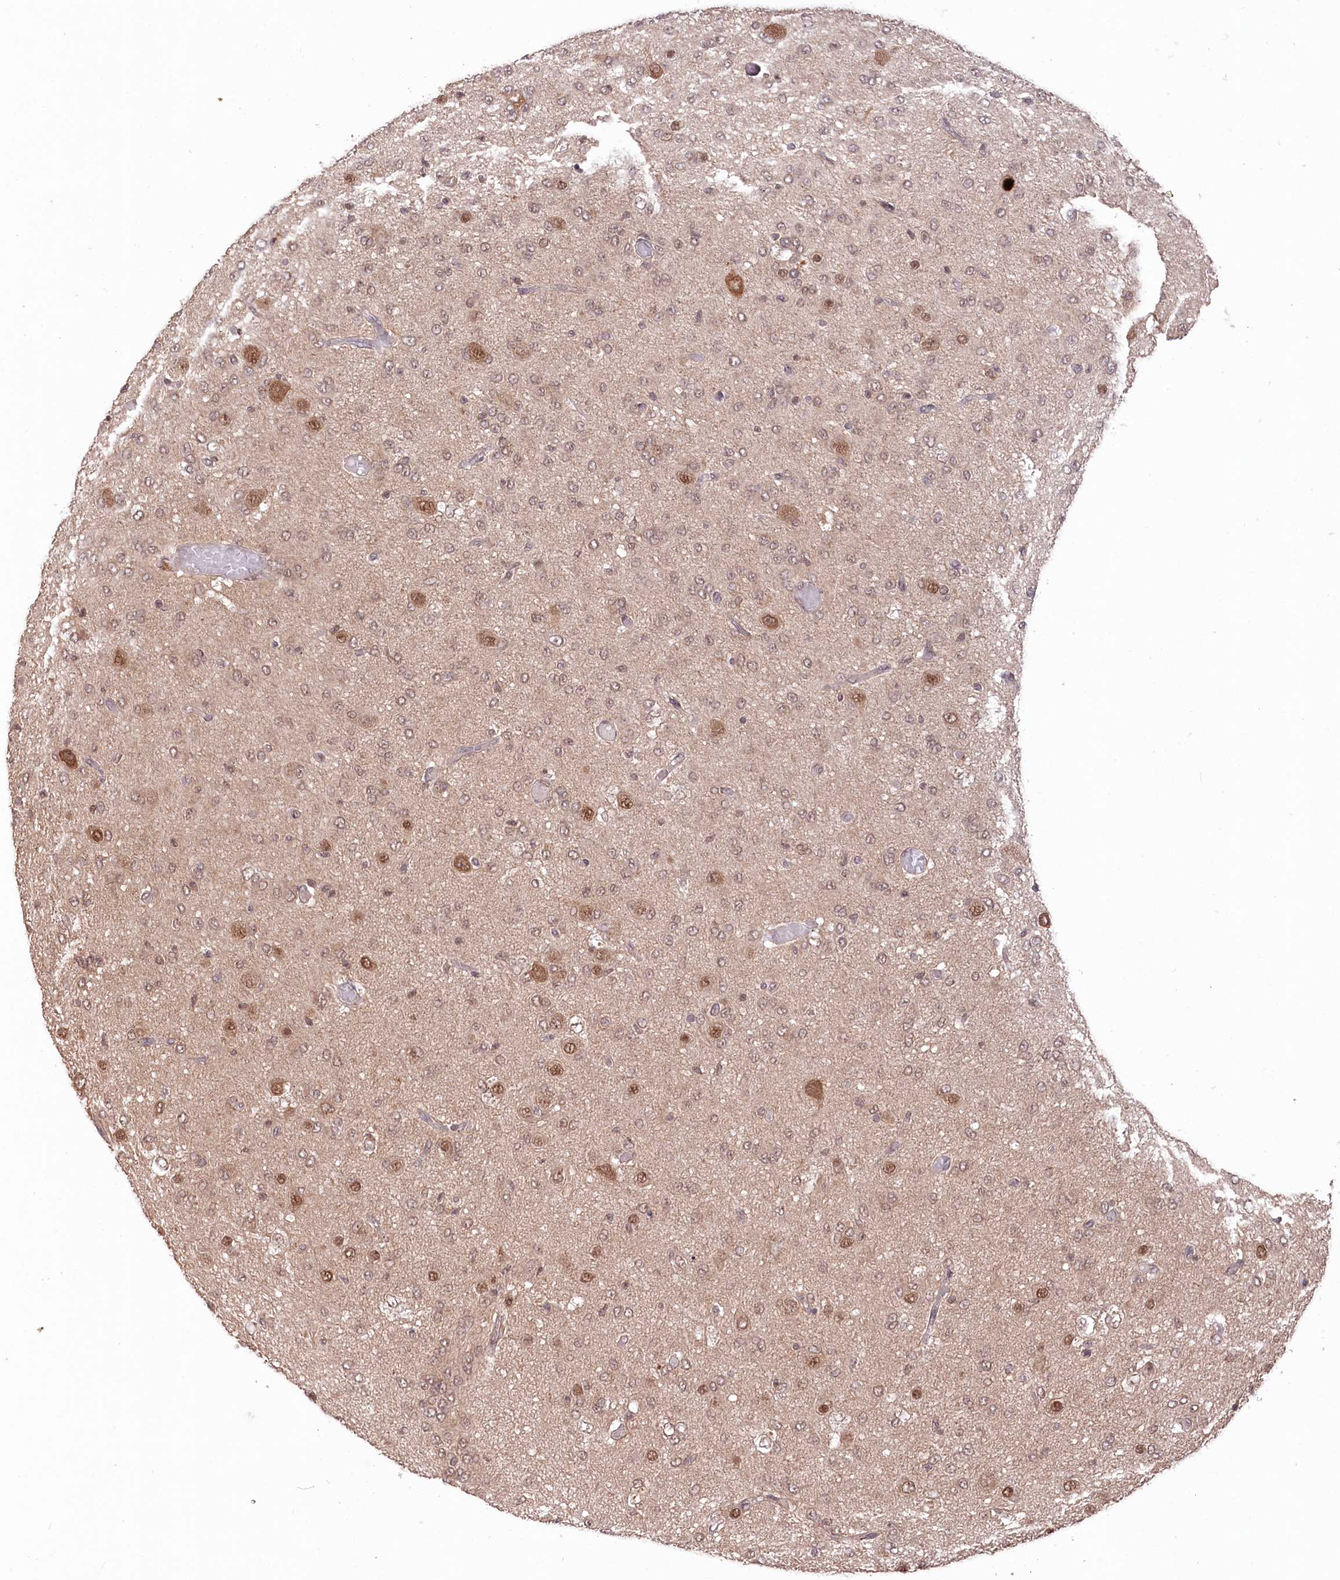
{"staining": {"intensity": "moderate", "quantity": "25%-75%", "location": "nuclear"}, "tissue": "glioma", "cell_type": "Tumor cells", "image_type": "cancer", "snomed": [{"axis": "morphology", "description": "Glioma, malignant, High grade"}, {"axis": "topography", "description": "Brain"}], "caption": "About 25%-75% of tumor cells in malignant glioma (high-grade) show moderate nuclear protein positivity as visualized by brown immunohistochemical staining.", "gene": "CCSER2", "patient": {"sex": "female", "age": 59}}